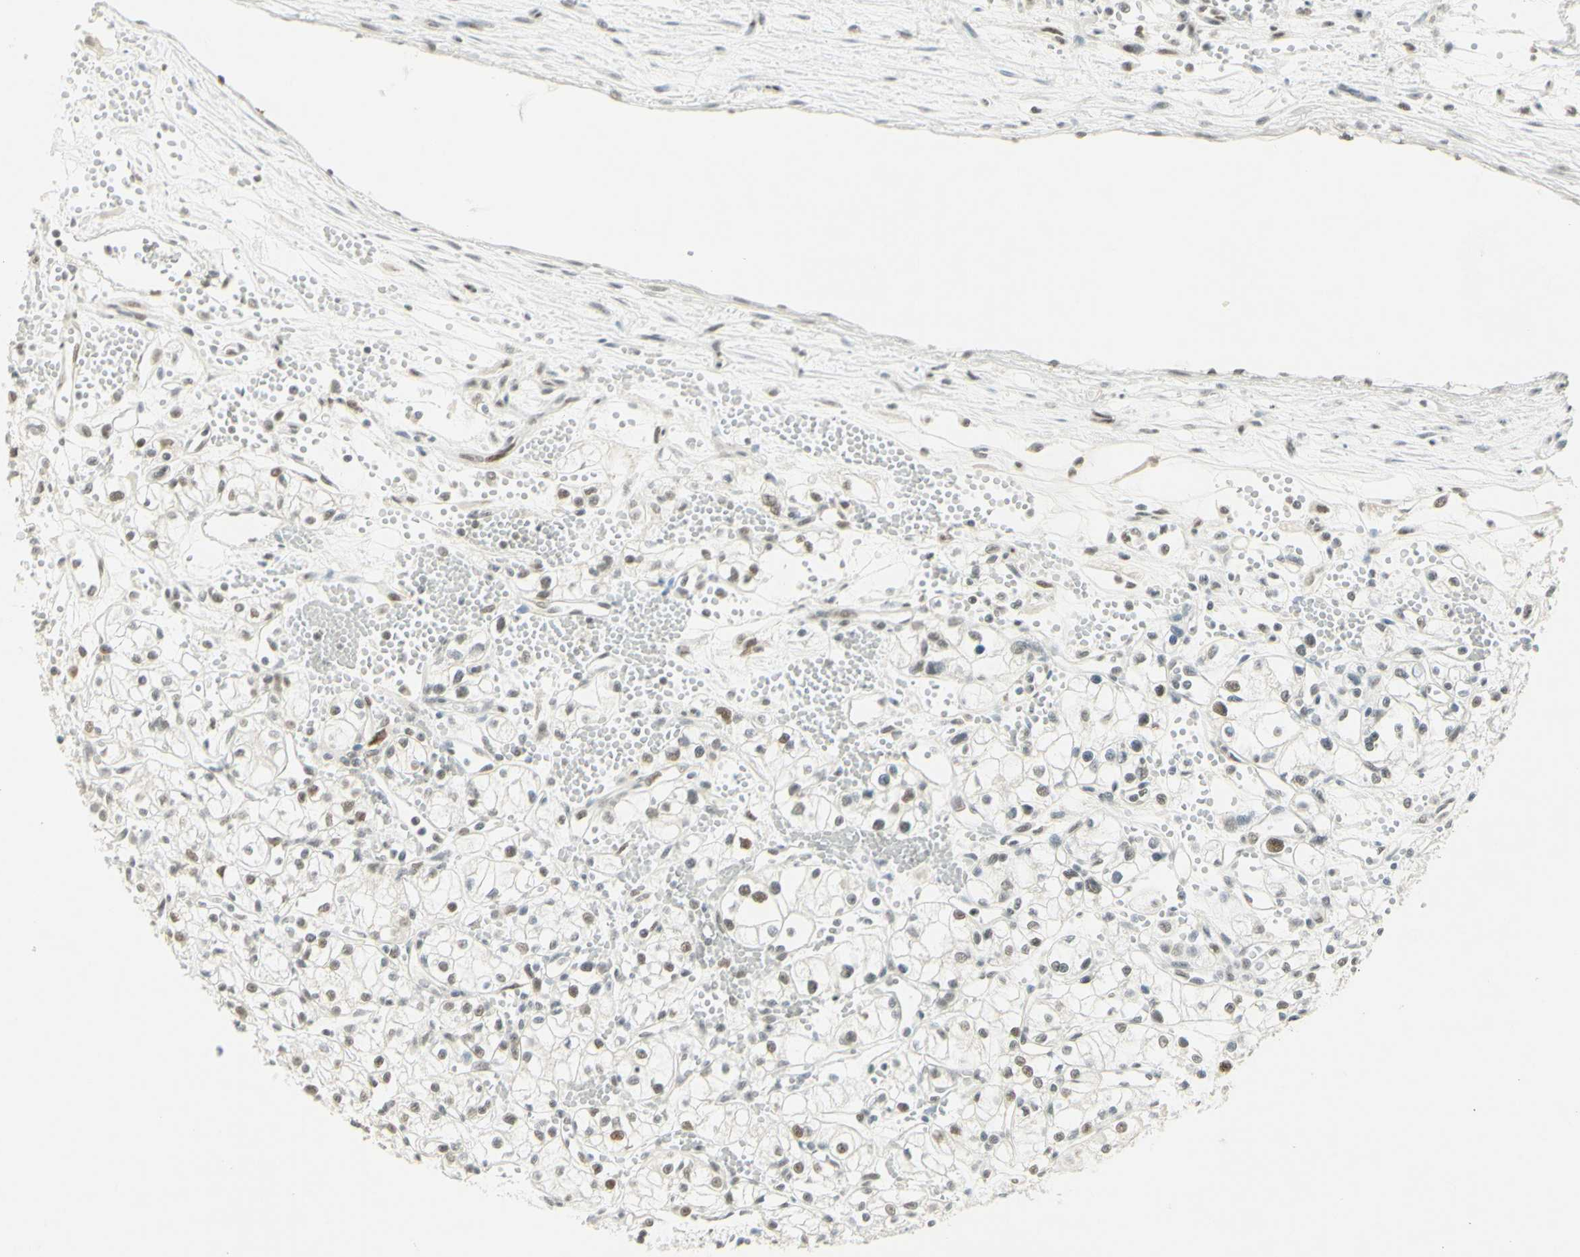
{"staining": {"intensity": "weak", "quantity": ">75%", "location": "nuclear"}, "tissue": "renal cancer", "cell_type": "Tumor cells", "image_type": "cancer", "snomed": [{"axis": "morphology", "description": "Normal tissue, NOS"}, {"axis": "morphology", "description": "Adenocarcinoma, NOS"}, {"axis": "topography", "description": "Kidney"}], "caption": "Human renal cancer (adenocarcinoma) stained with a protein marker exhibits weak staining in tumor cells.", "gene": "PMS2", "patient": {"sex": "male", "age": 59}}